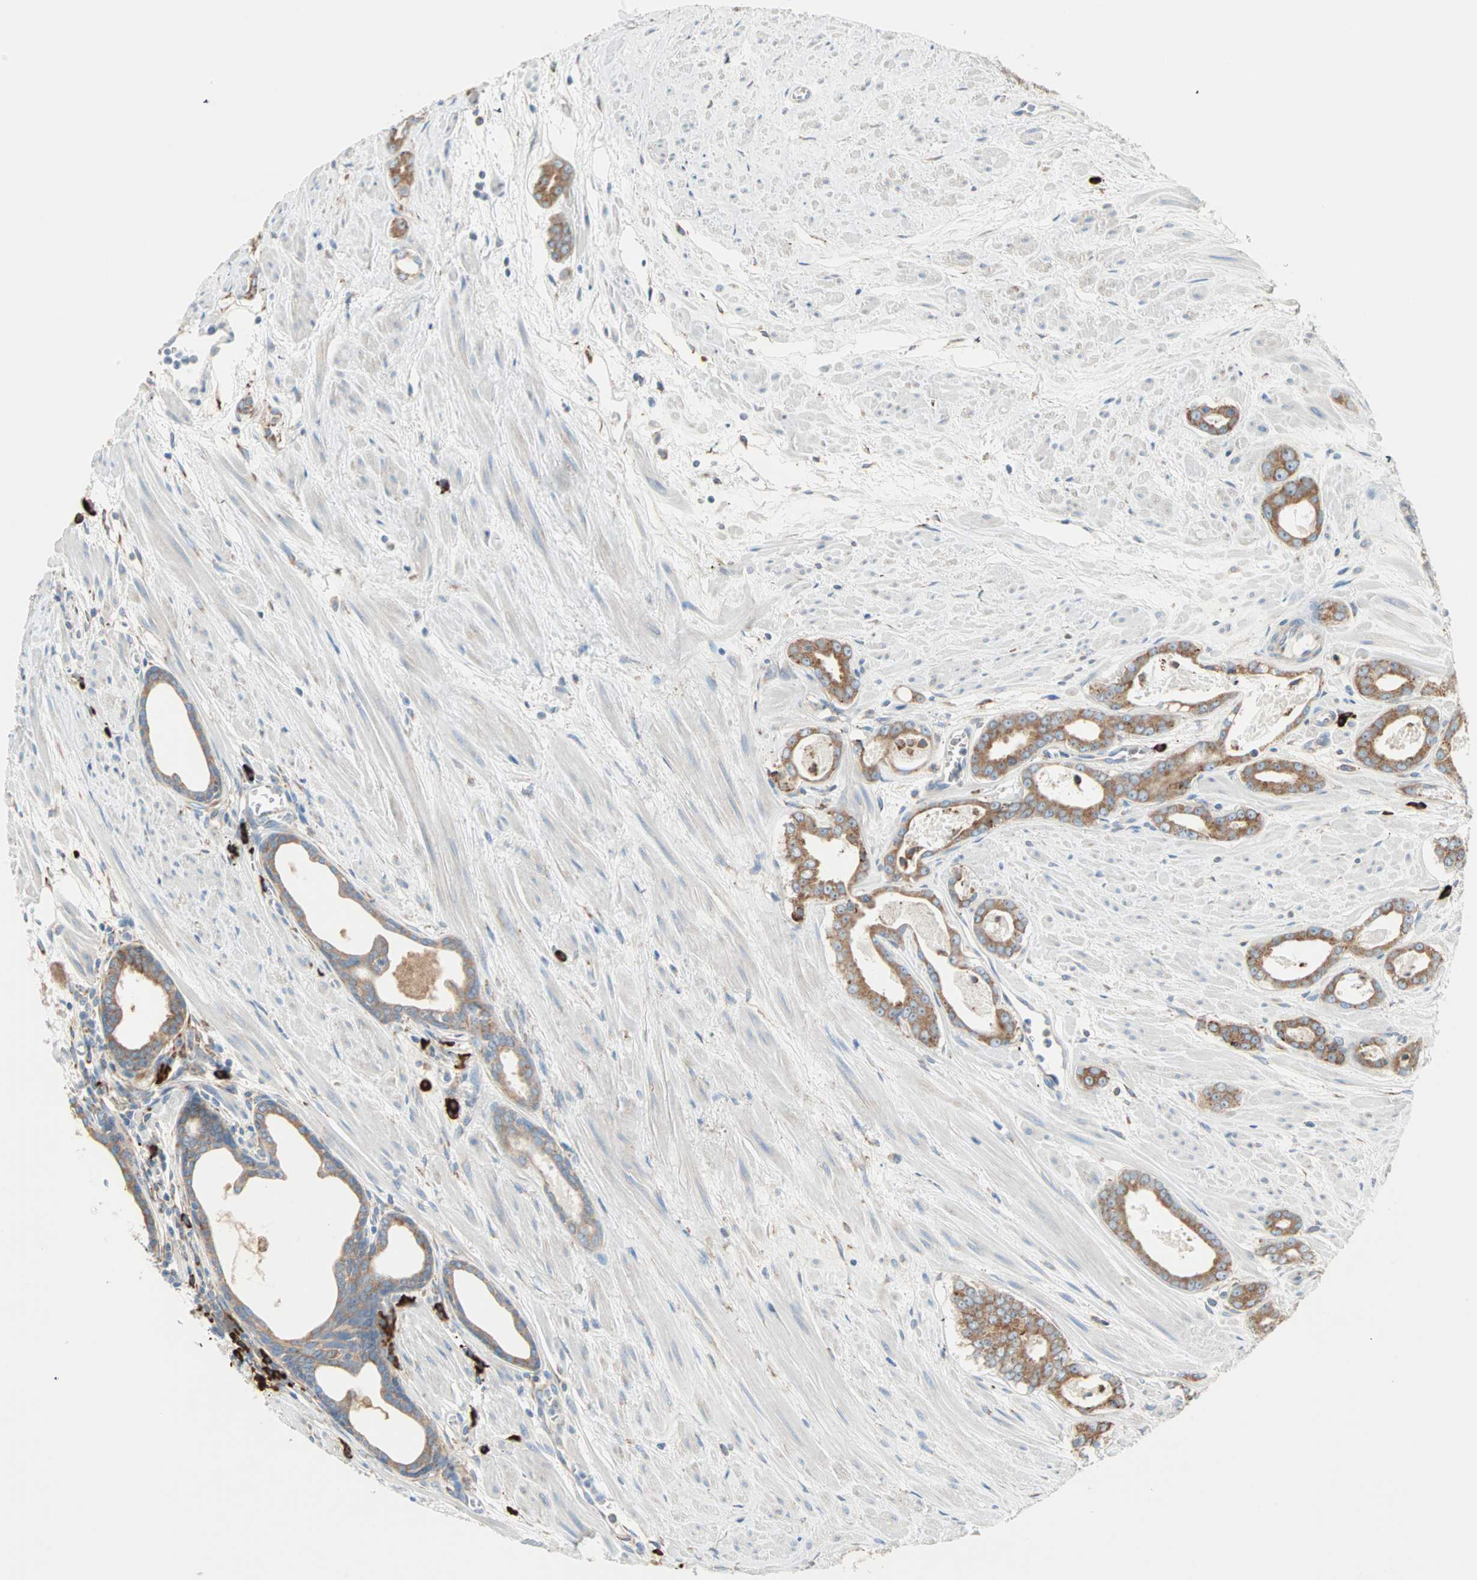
{"staining": {"intensity": "moderate", "quantity": ">75%", "location": "cytoplasmic/membranous"}, "tissue": "prostate cancer", "cell_type": "Tumor cells", "image_type": "cancer", "snomed": [{"axis": "morphology", "description": "Adenocarcinoma, Low grade"}, {"axis": "topography", "description": "Prostate"}], "caption": "Human prostate cancer stained with a protein marker demonstrates moderate staining in tumor cells.", "gene": "PLCXD1", "patient": {"sex": "male", "age": 57}}